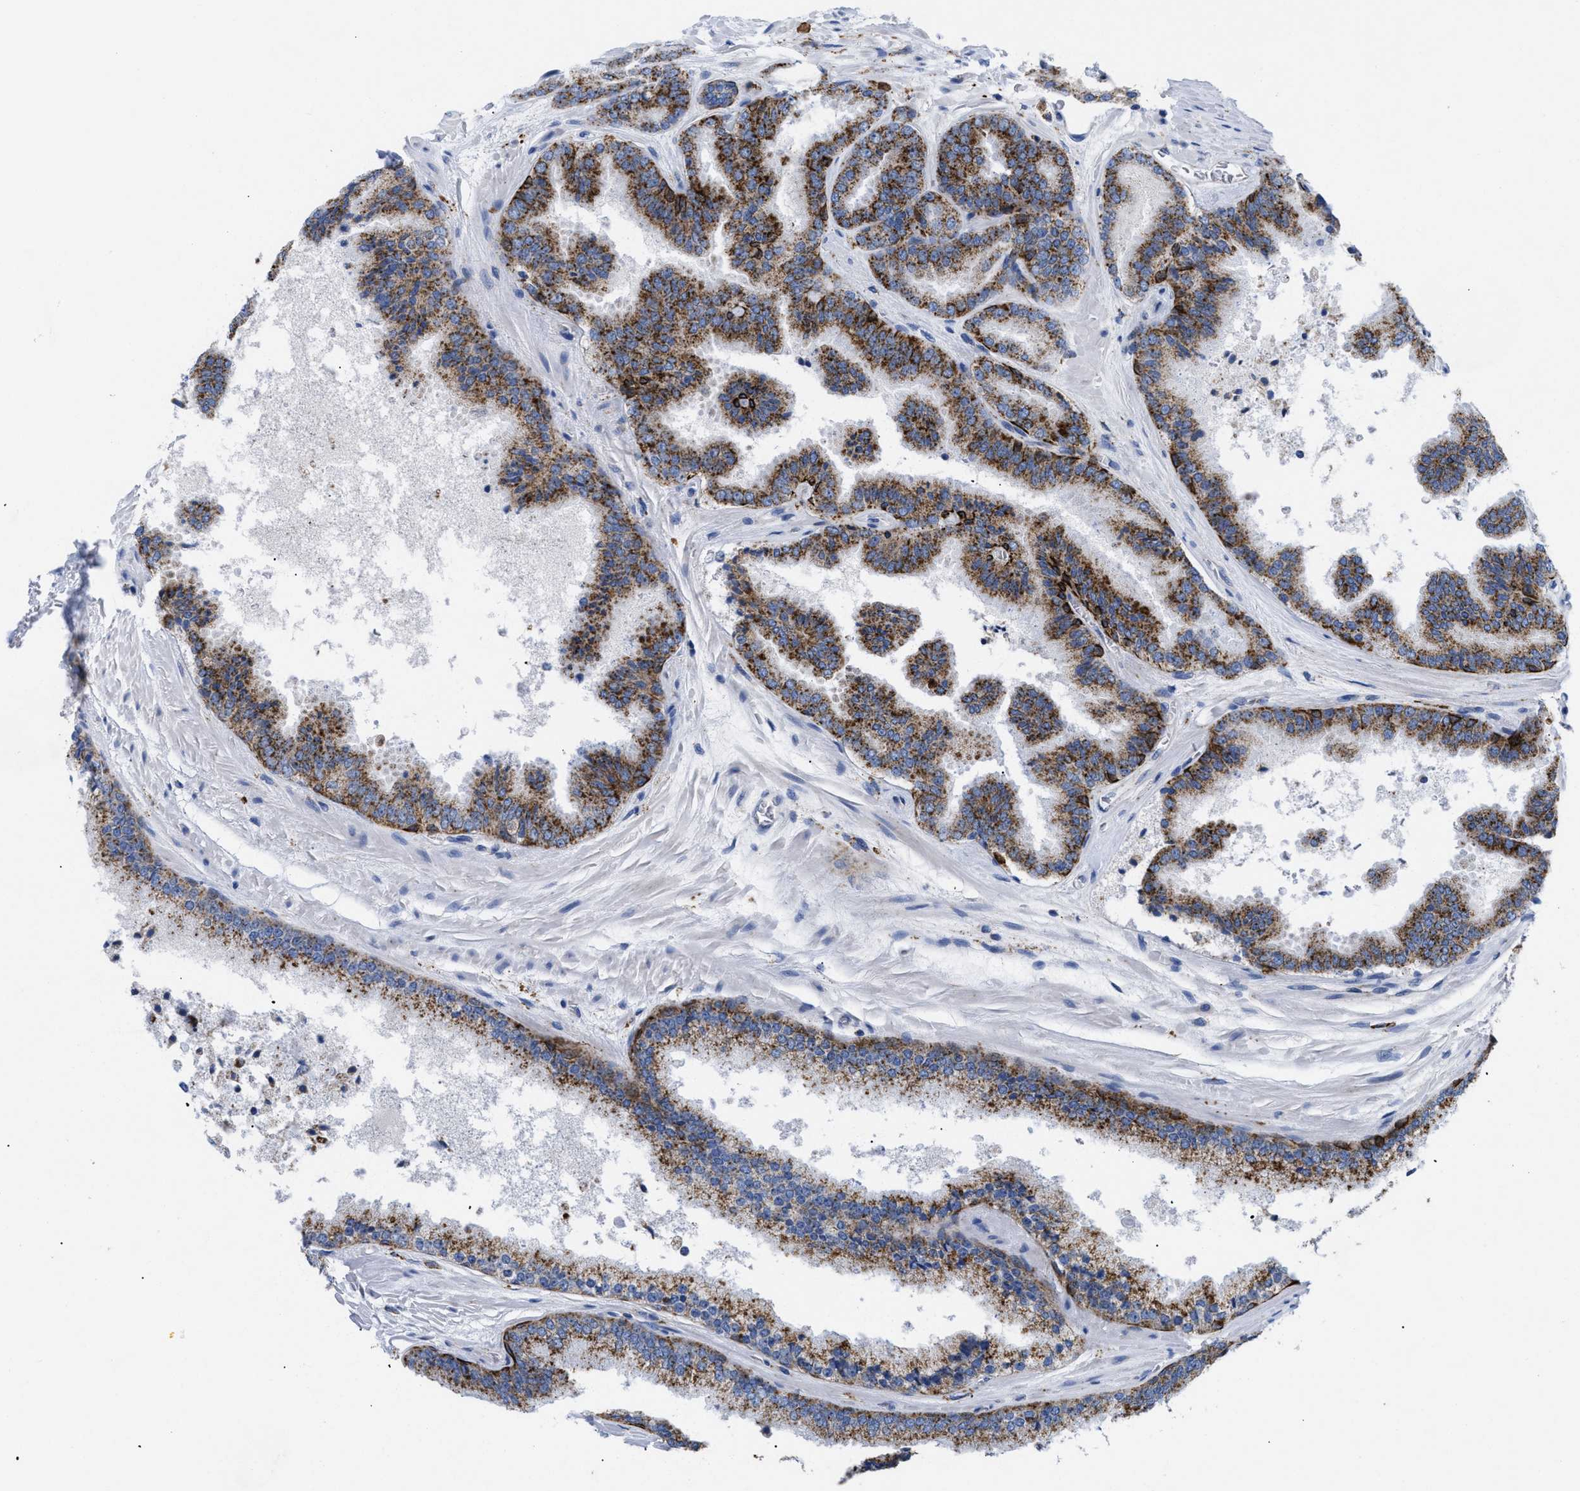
{"staining": {"intensity": "strong", "quantity": ">75%", "location": "cytoplasmic/membranous"}, "tissue": "prostate cancer", "cell_type": "Tumor cells", "image_type": "cancer", "snomed": [{"axis": "morphology", "description": "Adenocarcinoma, High grade"}, {"axis": "topography", "description": "Prostate"}], "caption": "IHC micrograph of neoplastic tissue: human prostate high-grade adenocarcinoma stained using immunohistochemistry shows high levels of strong protein expression localized specifically in the cytoplasmic/membranous of tumor cells, appearing as a cytoplasmic/membranous brown color.", "gene": "DRAM2", "patient": {"sex": "male", "age": 65}}